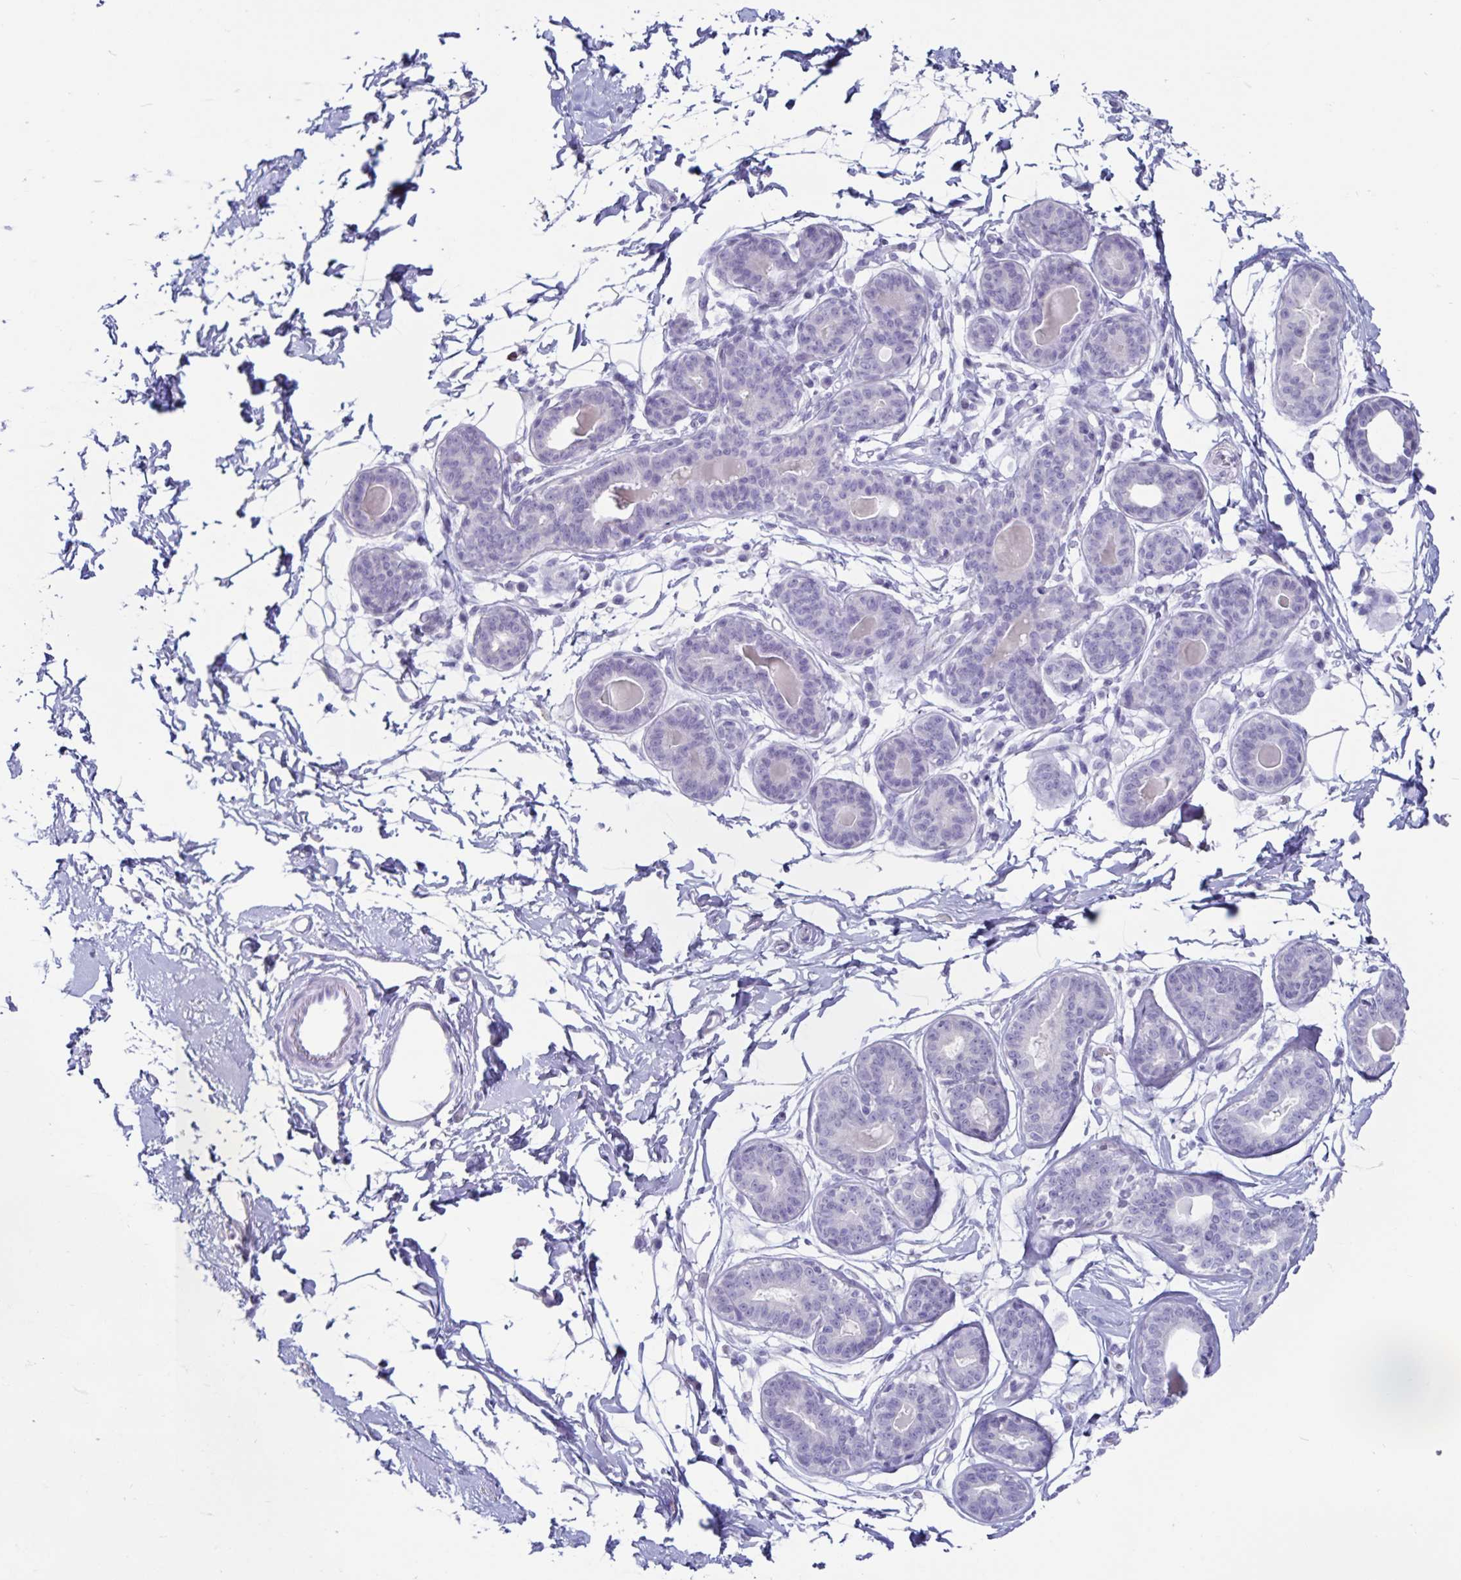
{"staining": {"intensity": "negative", "quantity": "none", "location": "none"}, "tissue": "breast", "cell_type": "Adipocytes", "image_type": "normal", "snomed": [{"axis": "morphology", "description": "Normal tissue, NOS"}, {"axis": "topography", "description": "Breast"}], "caption": "IHC photomicrograph of unremarkable breast: human breast stained with DAB shows no significant protein positivity in adipocytes. (IHC, brightfield microscopy, high magnification).", "gene": "GNLY", "patient": {"sex": "female", "age": 45}}